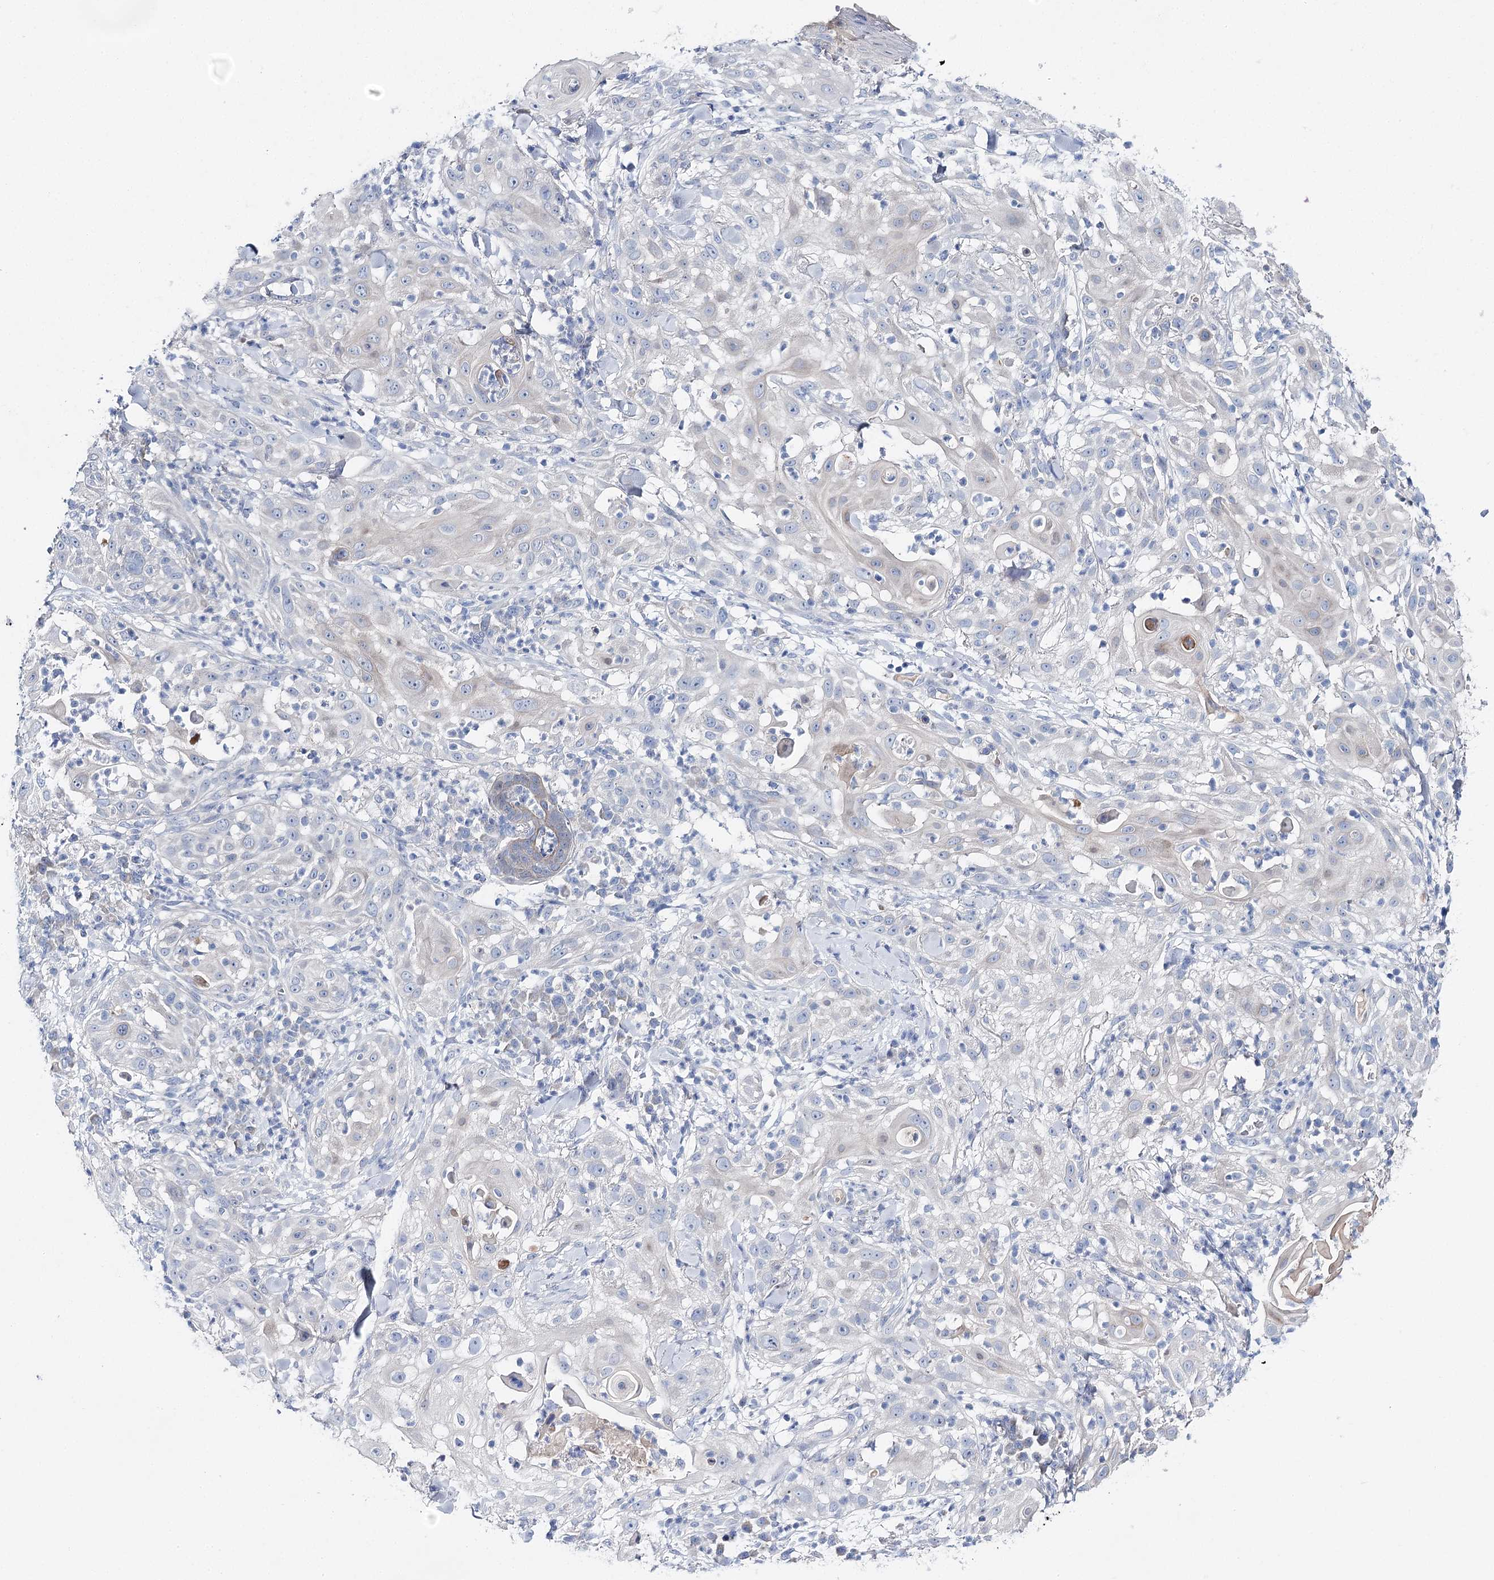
{"staining": {"intensity": "negative", "quantity": "none", "location": "none"}, "tissue": "skin cancer", "cell_type": "Tumor cells", "image_type": "cancer", "snomed": [{"axis": "morphology", "description": "Squamous cell carcinoma, NOS"}, {"axis": "topography", "description": "Skin"}], "caption": "There is no significant staining in tumor cells of squamous cell carcinoma (skin).", "gene": "LRRC14B", "patient": {"sex": "female", "age": 44}}